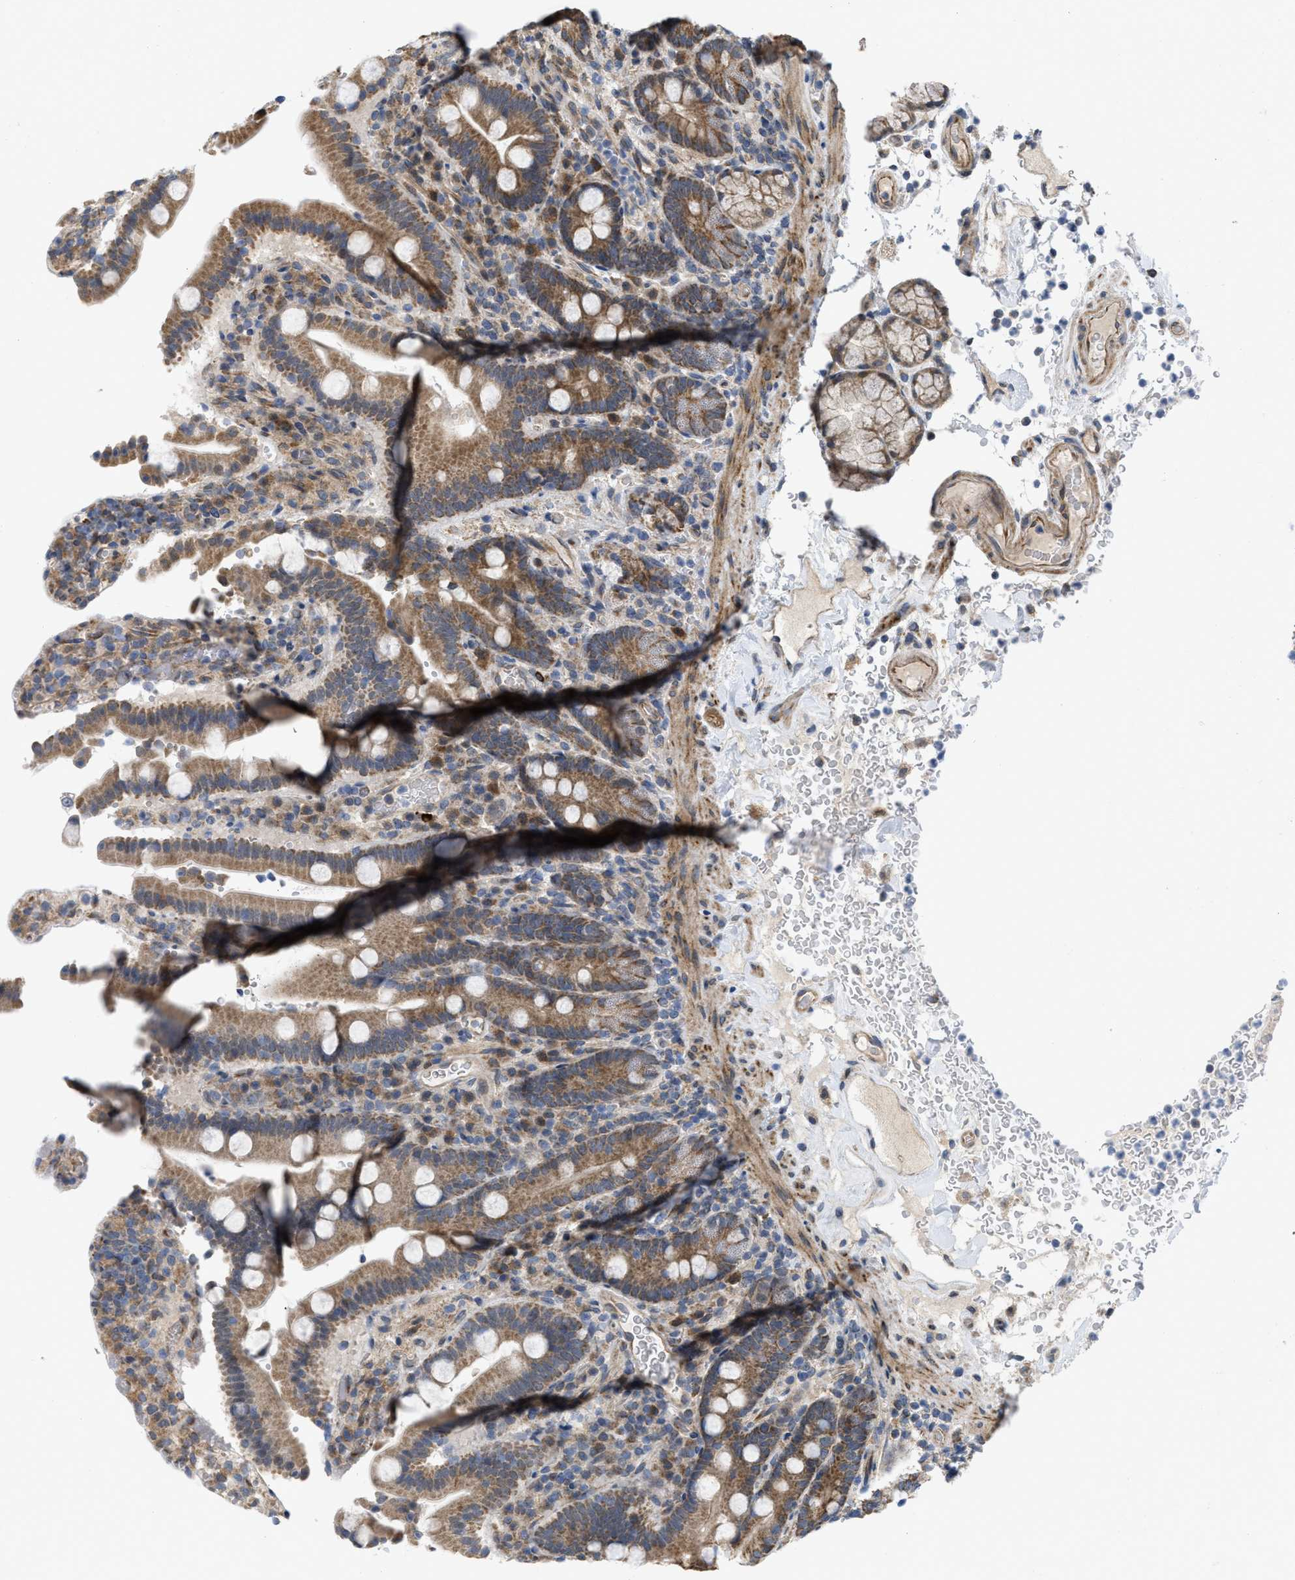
{"staining": {"intensity": "moderate", "quantity": ">75%", "location": "cytoplasmic/membranous"}, "tissue": "duodenum", "cell_type": "Glandular cells", "image_type": "normal", "snomed": [{"axis": "morphology", "description": "Normal tissue, NOS"}, {"axis": "topography", "description": "Small intestine, NOS"}], "caption": "DAB (3,3'-diaminobenzidine) immunohistochemical staining of unremarkable duodenum reveals moderate cytoplasmic/membranous protein positivity in about >75% of glandular cells. (DAB (3,3'-diaminobenzidine) IHC with brightfield microscopy, high magnification).", "gene": "EOGT", "patient": {"sex": "female", "age": 71}}